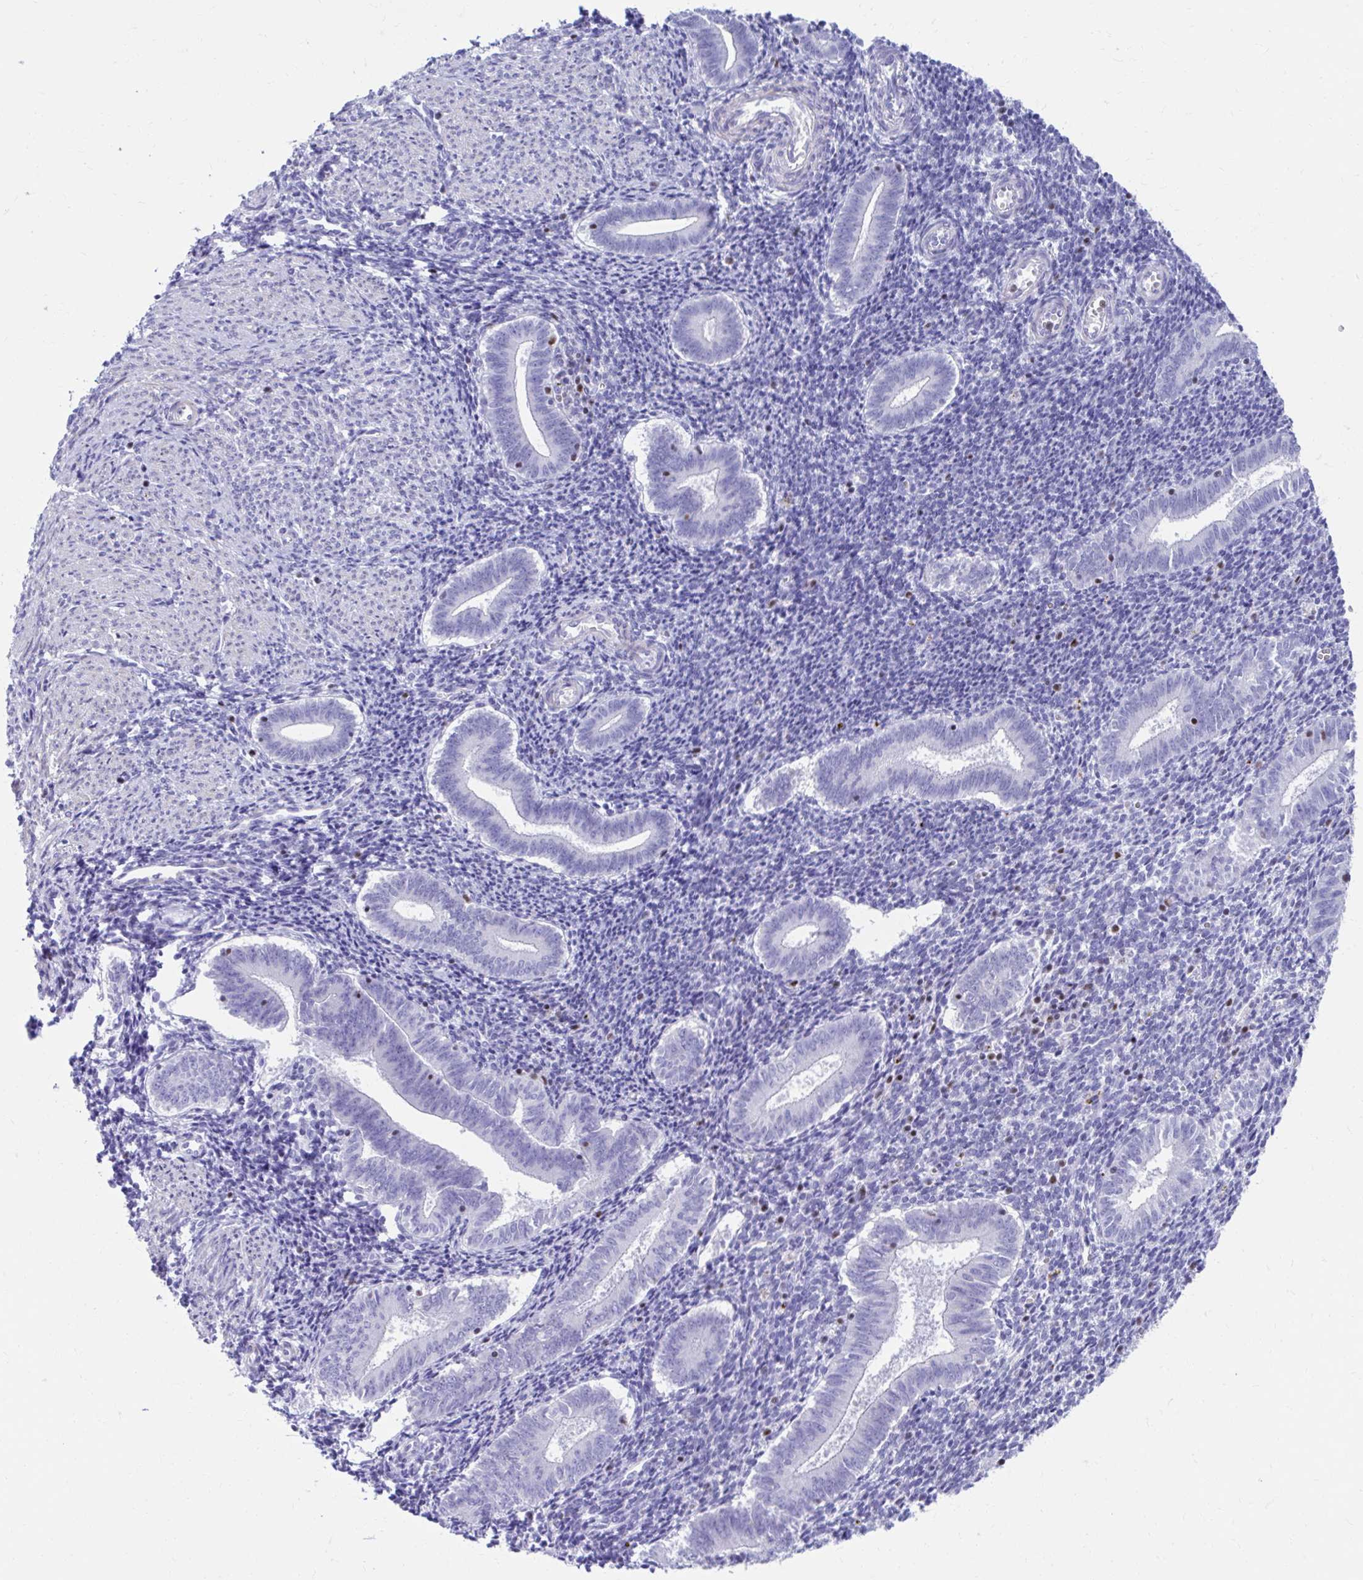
{"staining": {"intensity": "negative", "quantity": "none", "location": "none"}, "tissue": "endometrium", "cell_type": "Cells in endometrial stroma", "image_type": "normal", "snomed": [{"axis": "morphology", "description": "Normal tissue, NOS"}, {"axis": "topography", "description": "Endometrium"}], "caption": "IHC photomicrograph of normal endometrium: human endometrium stained with DAB (3,3'-diaminobenzidine) shows no significant protein expression in cells in endometrial stroma. (Stains: DAB (3,3'-diaminobenzidine) immunohistochemistry (IHC) with hematoxylin counter stain, Microscopy: brightfield microscopy at high magnification).", "gene": "RUNX3", "patient": {"sex": "female", "age": 25}}